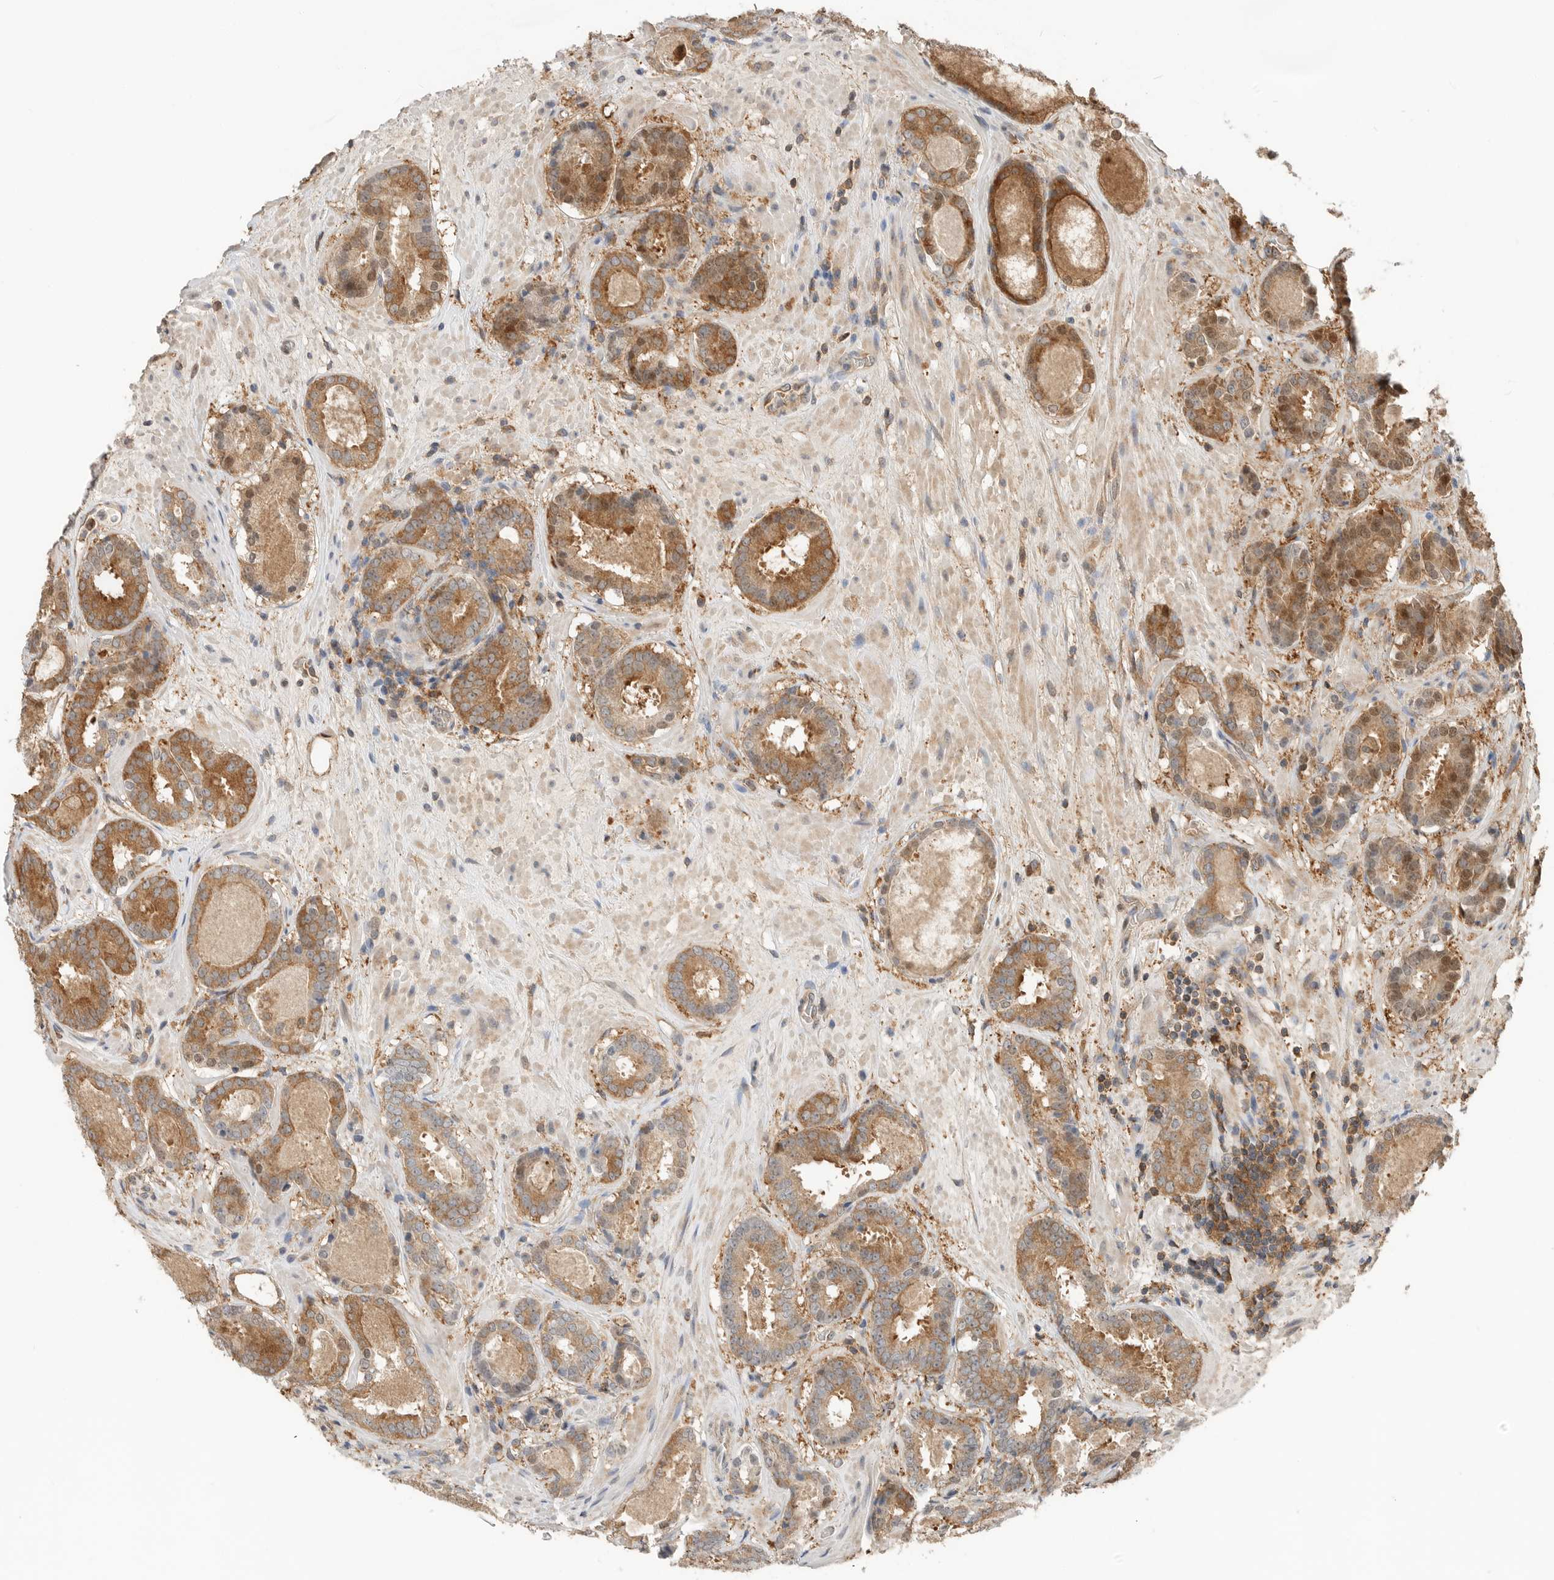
{"staining": {"intensity": "moderate", "quantity": ">75%", "location": "cytoplasmic/membranous,nuclear"}, "tissue": "prostate cancer", "cell_type": "Tumor cells", "image_type": "cancer", "snomed": [{"axis": "morphology", "description": "Adenocarcinoma, Low grade"}, {"axis": "topography", "description": "Prostate"}], "caption": "Immunohistochemistry histopathology image of prostate low-grade adenocarcinoma stained for a protein (brown), which demonstrates medium levels of moderate cytoplasmic/membranous and nuclear positivity in approximately >75% of tumor cells.", "gene": "XPNPEP1", "patient": {"sex": "male", "age": 69}}